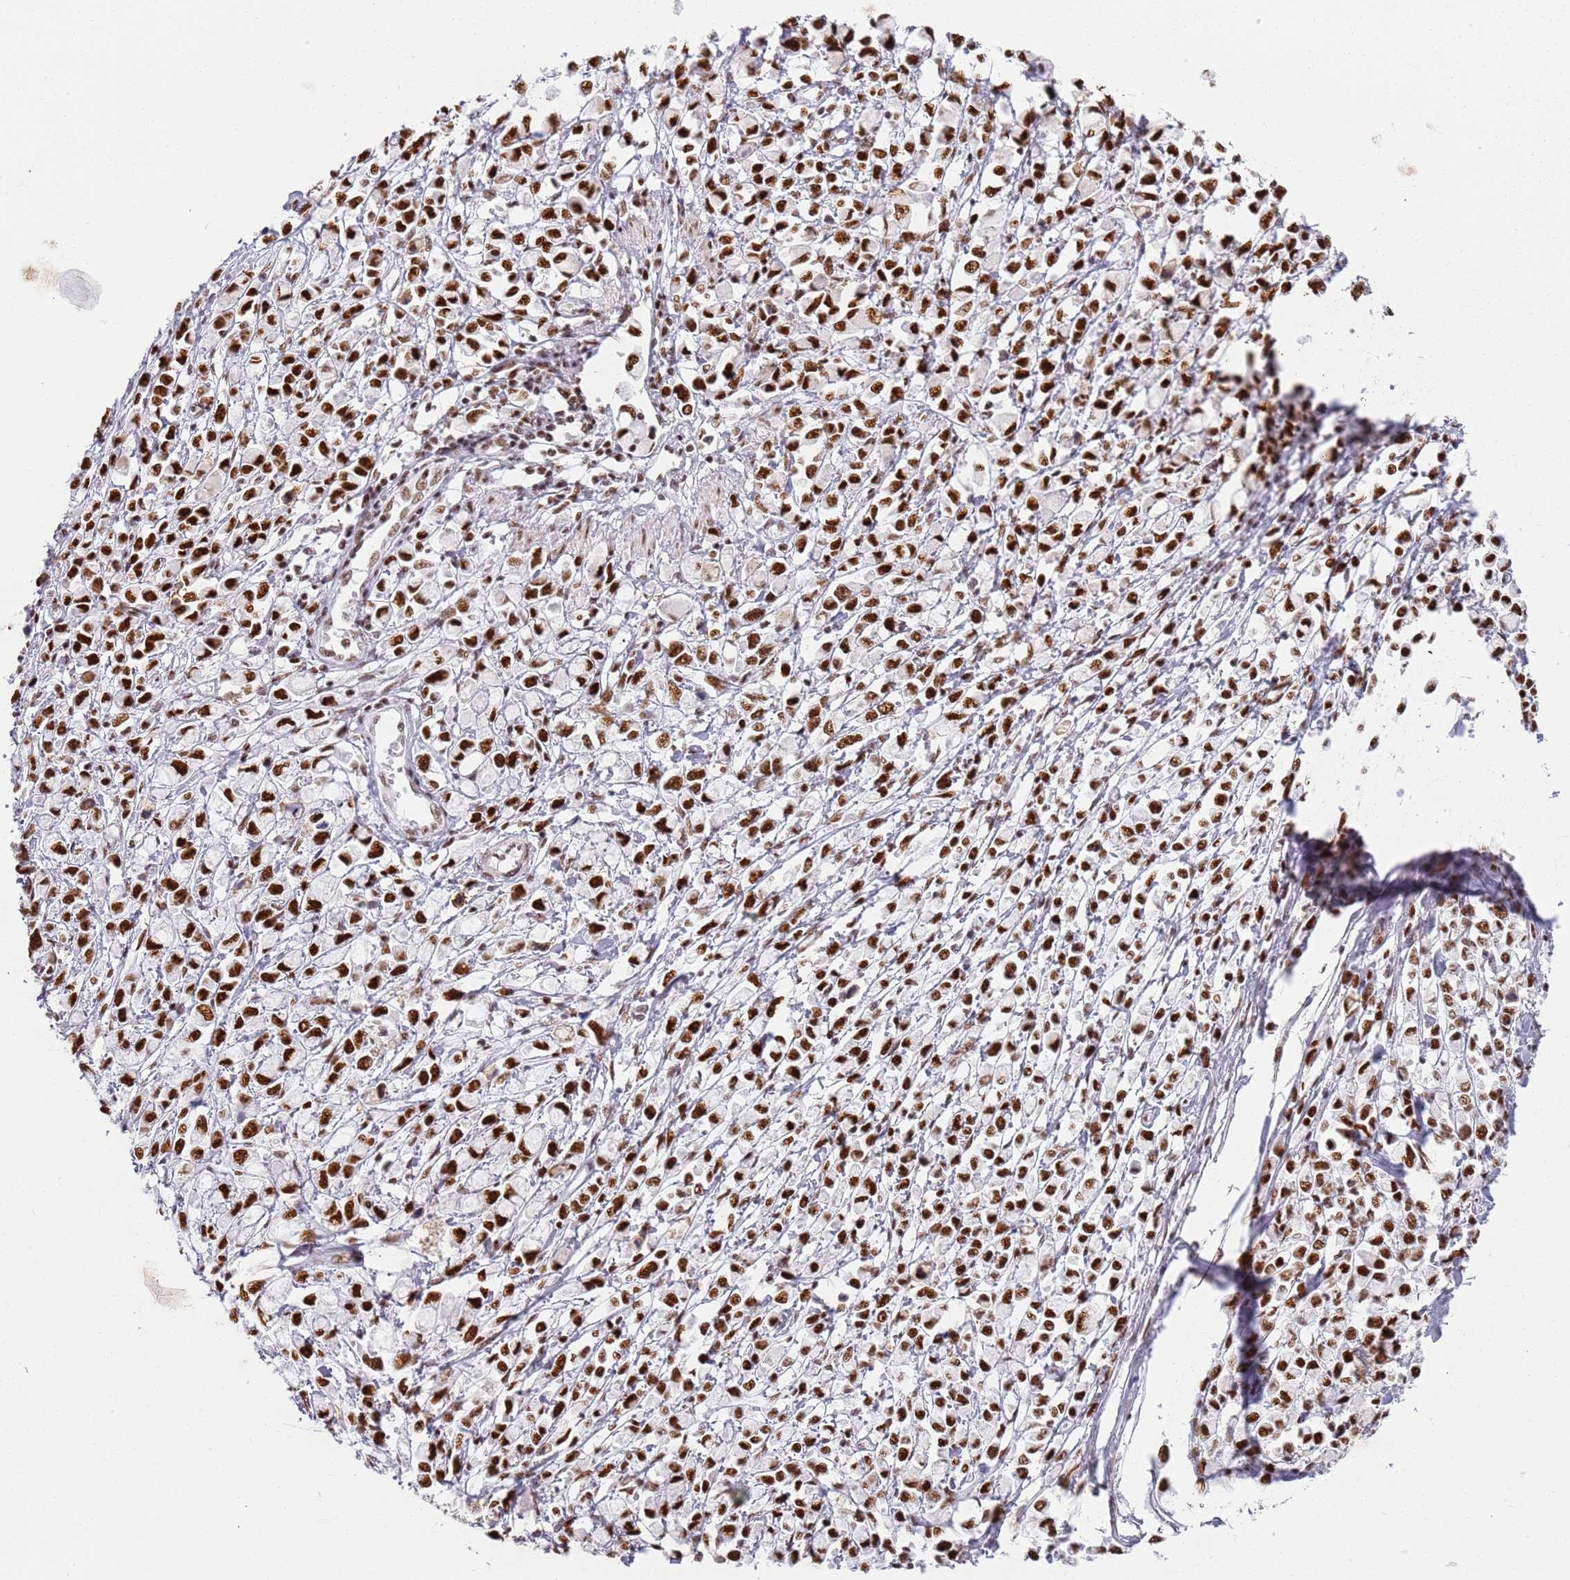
{"staining": {"intensity": "strong", "quantity": ">75%", "location": "nuclear"}, "tissue": "stomach cancer", "cell_type": "Tumor cells", "image_type": "cancer", "snomed": [{"axis": "morphology", "description": "Adenocarcinoma, NOS"}, {"axis": "topography", "description": "Stomach"}], "caption": "Immunohistochemical staining of adenocarcinoma (stomach) demonstrates high levels of strong nuclear staining in about >75% of tumor cells.", "gene": "AKAP8L", "patient": {"sex": "female", "age": 81}}